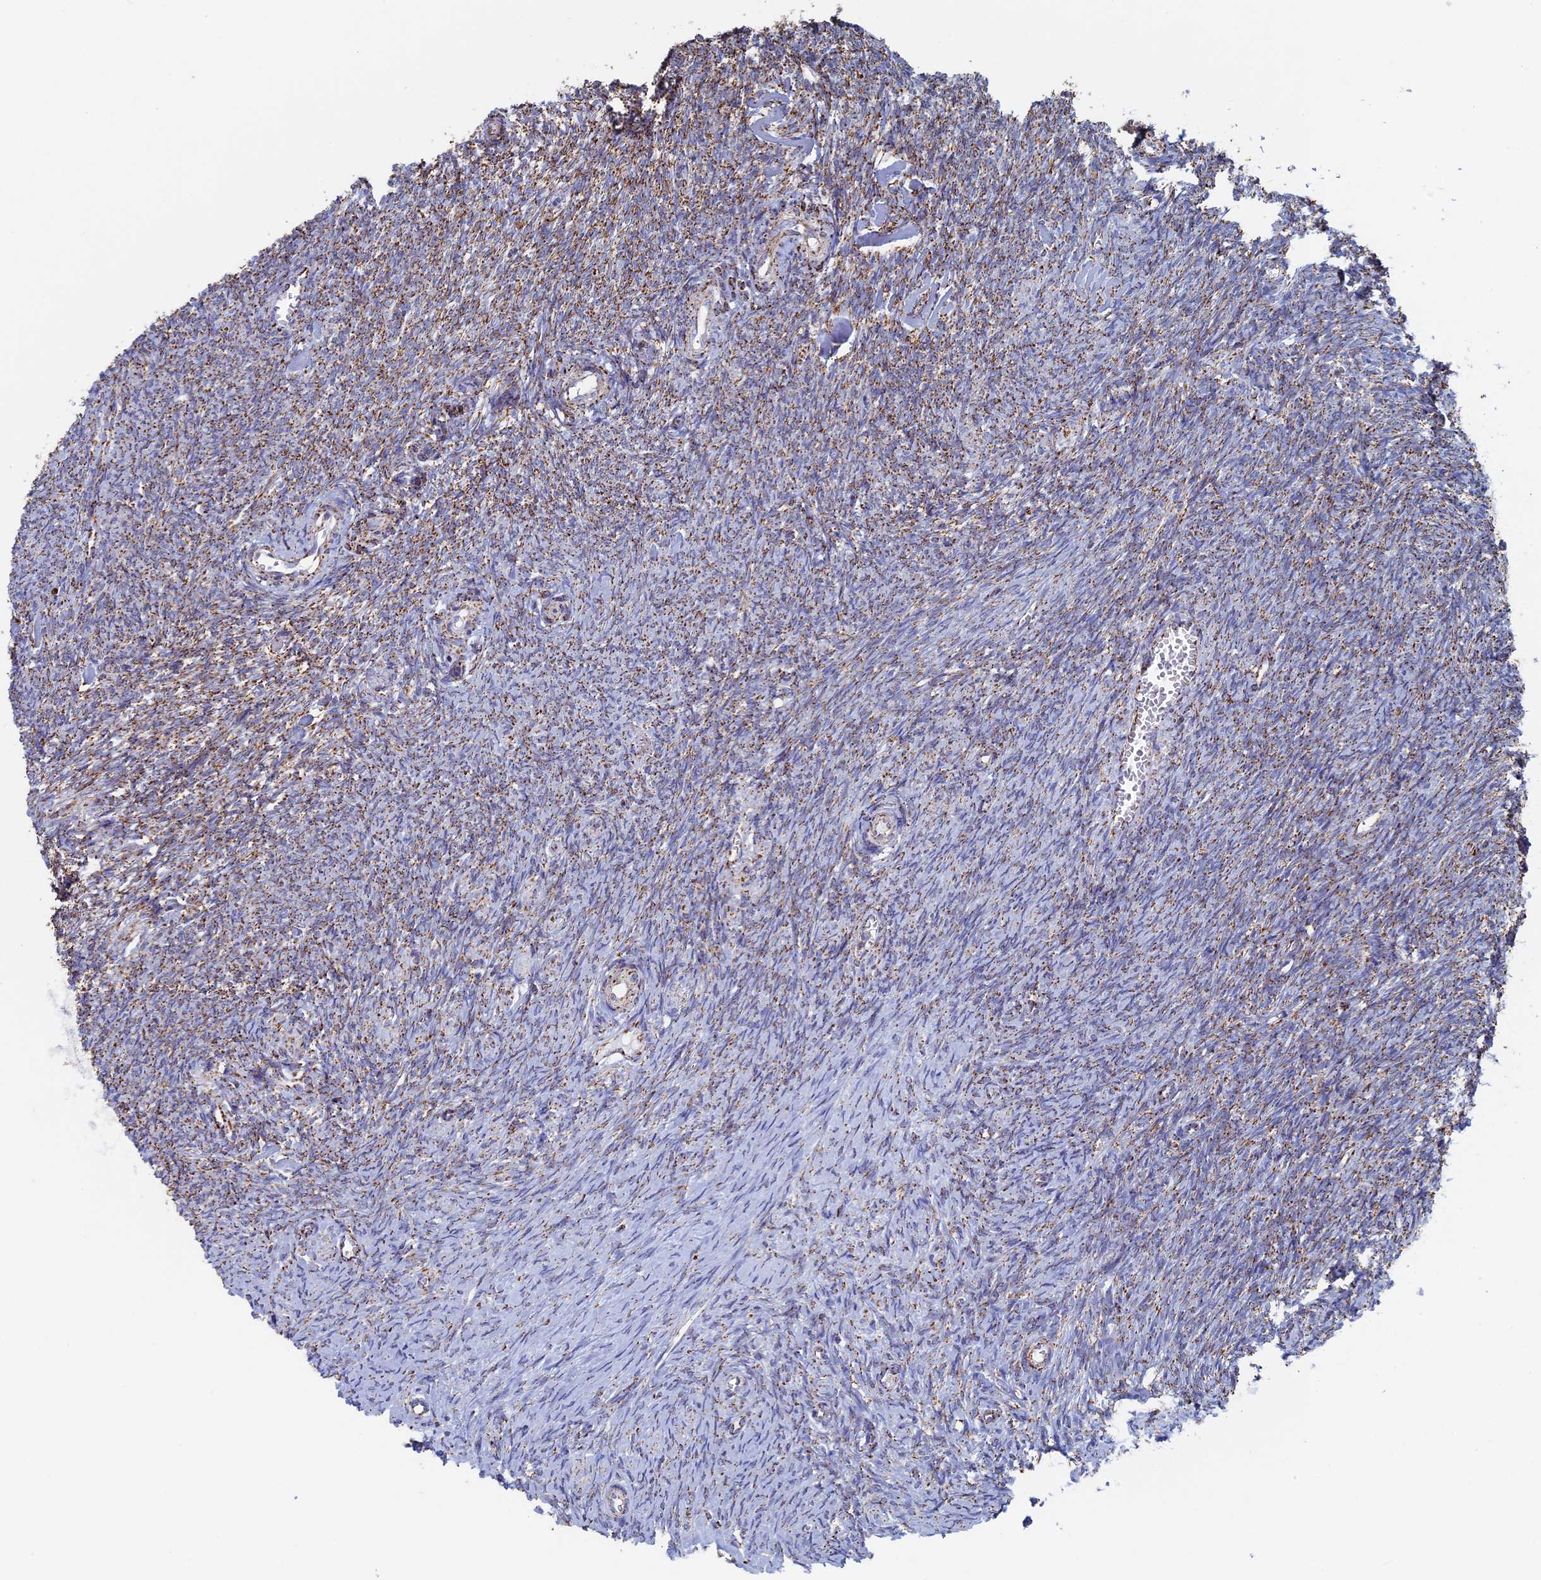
{"staining": {"intensity": "moderate", "quantity": "25%-75%", "location": "cytoplasmic/membranous"}, "tissue": "ovary", "cell_type": "Ovarian stroma cells", "image_type": "normal", "snomed": [{"axis": "morphology", "description": "Normal tissue, NOS"}, {"axis": "topography", "description": "Ovary"}], "caption": "Moderate cytoplasmic/membranous positivity for a protein is present in approximately 25%-75% of ovarian stroma cells of unremarkable ovary using immunohistochemistry (IHC).", "gene": "SEC24D", "patient": {"sex": "female", "age": 44}}